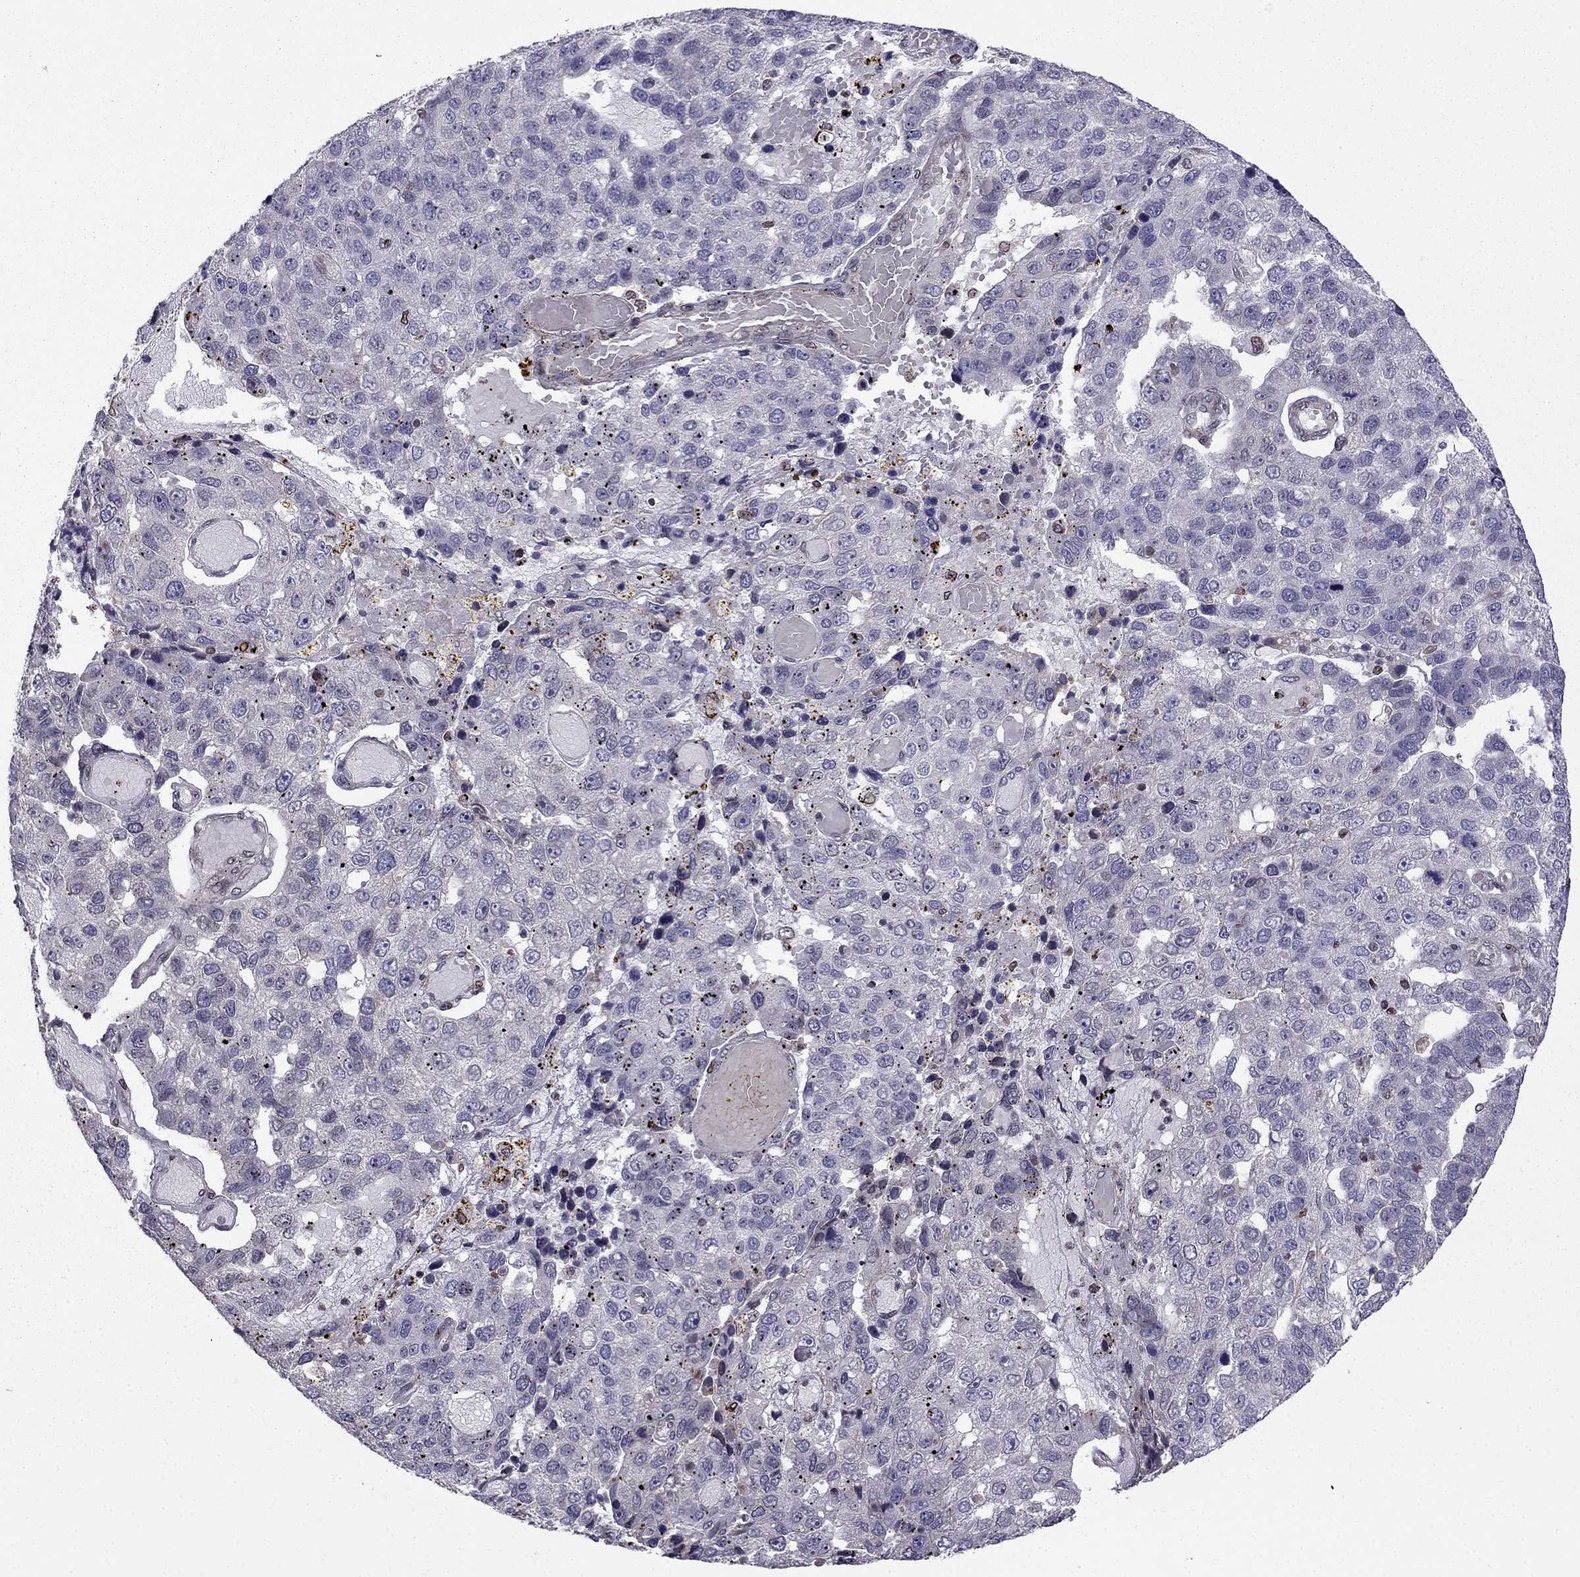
{"staining": {"intensity": "negative", "quantity": "none", "location": "none"}, "tissue": "pancreatic cancer", "cell_type": "Tumor cells", "image_type": "cancer", "snomed": [{"axis": "morphology", "description": "Adenocarcinoma, NOS"}, {"axis": "topography", "description": "Pancreas"}], "caption": "Immunohistochemistry (IHC) photomicrograph of neoplastic tissue: pancreatic cancer stained with DAB (3,3'-diaminobenzidine) displays no significant protein staining in tumor cells.", "gene": "CDC42BPA", "patient": {"sex": "female", "age": 61}}